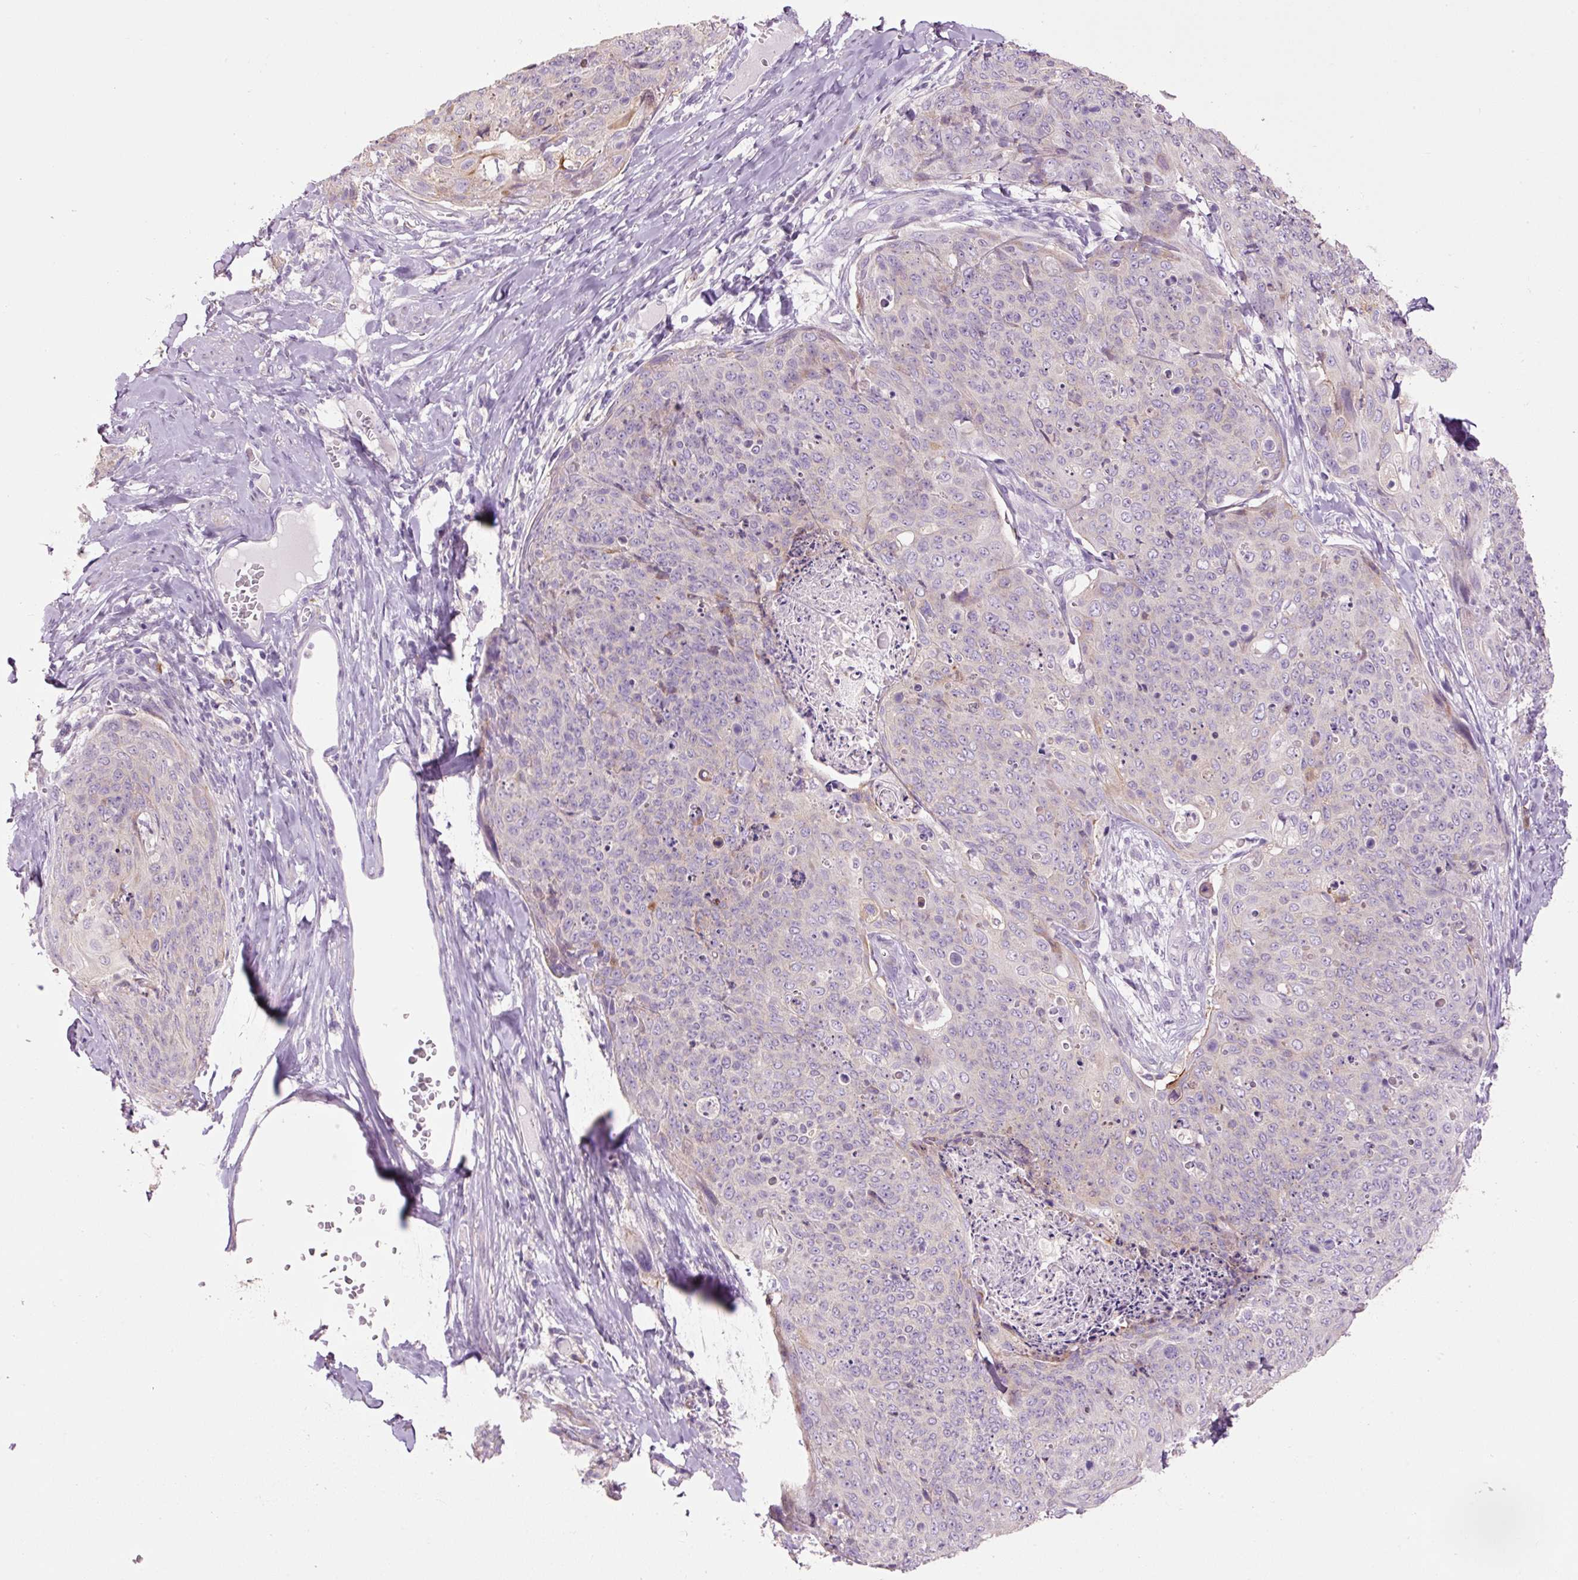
{"staining": {"intensity": "weak", "quantity": "<25%", "location": "cytoplasmic/membranous"}, "tissue": "skin cancer", "cell_type": "Tumor cells", "image_type": "cancer", "snomed": [{"axis": "morphology", "description": "Squamous cell carcinoma, NOS"}, {"axis": "topography", "description": "Skin"}, {"axis": "topography", "description": "Vulva"}], "caption": "Immunohistochemistry (IHC) image of neoplastic tissue: human squamous cell carcinoma (skin) stained with DAB (3,3'-diaminobenzidine) exhibits no significant protein positivity in tumor cells.", "gene": "HAX1", "patient": {"sex": "female", "age": 85}}